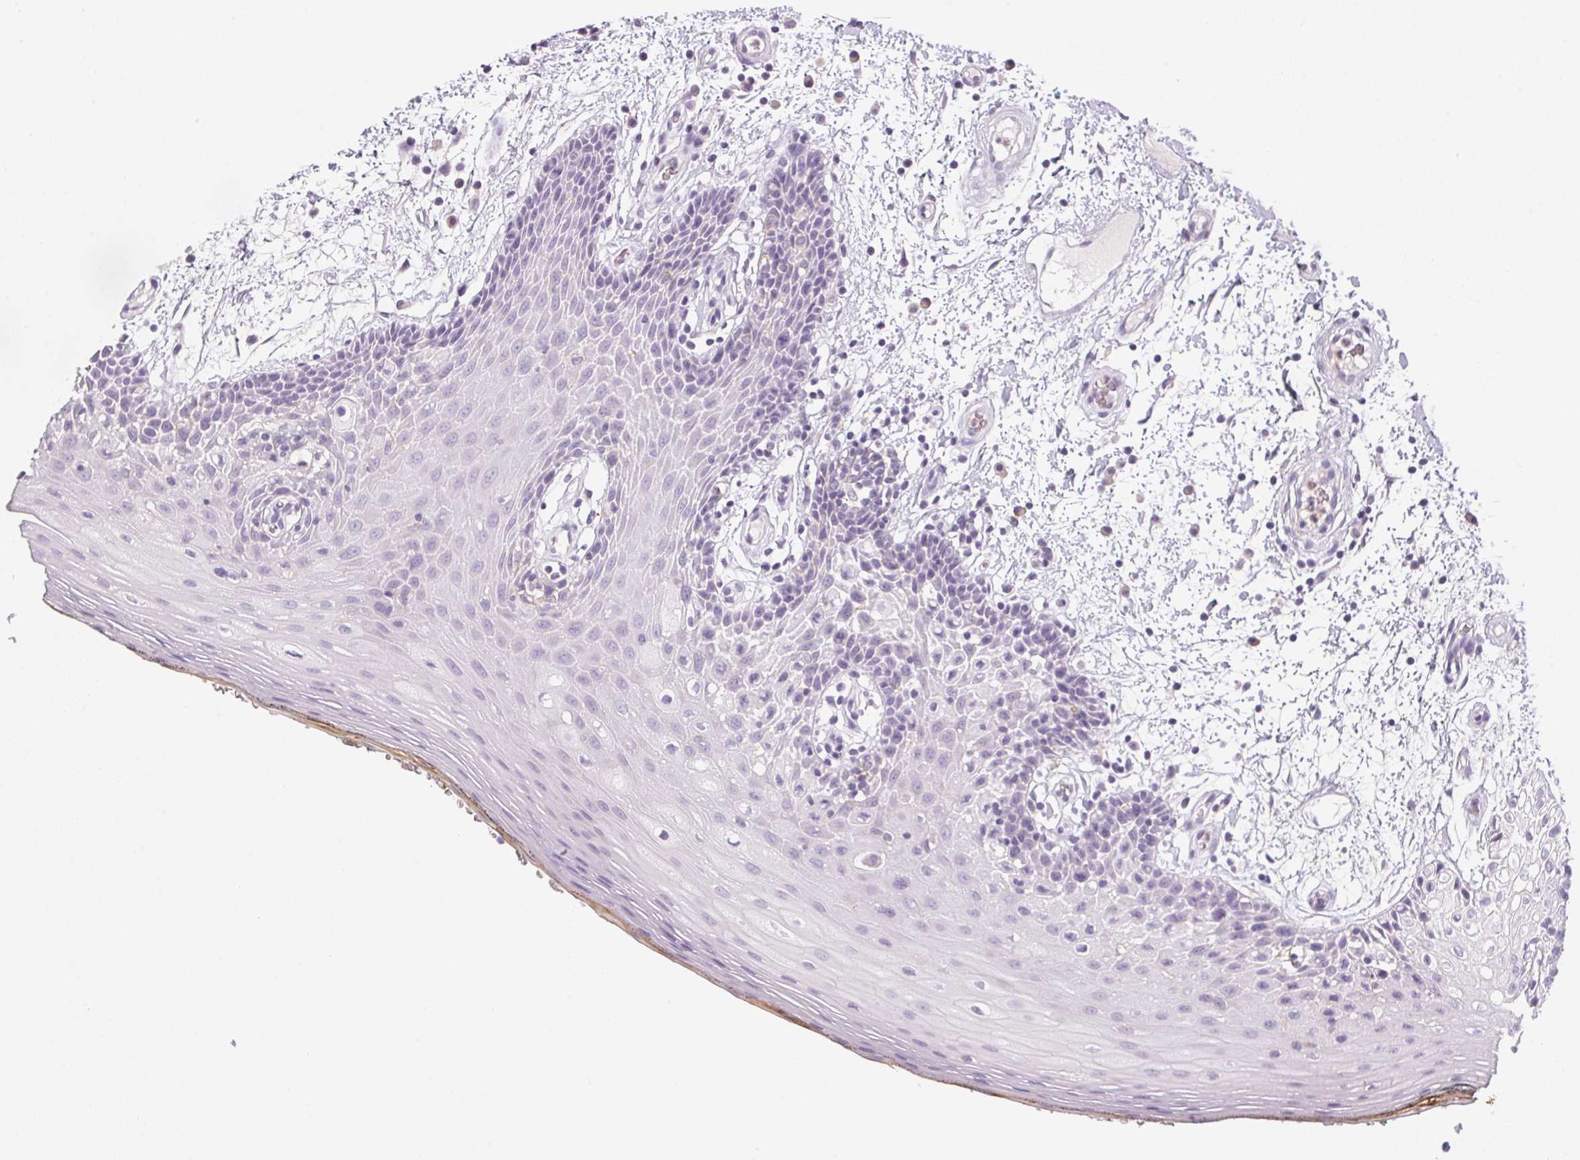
{"staining": {"intensity": "negative", "quantity": "none", "location": "none"}, "tissue": "oral mucosa", "cell_type": "Squamous epithelial cells", "image_type": "normal", "snomed": [{"axis": "morphology", "description": "Normal tissue, NOS"}, {"axis": "morphology", "description": "Squamous cell carcinoma, NOS"}, {"axis": "topography", "description": "Oral tissue"}, {"axis": "topography", "description": "Head-Neck"}], "caption": "An image of human oral mucosa is negative for staining in squamous epithelial cells. (Brightfield microscopy of DAB immunohistochemistry at high magnification).", "gene": "ECPAS", "patient": {"sex": "male", "age": 52}}